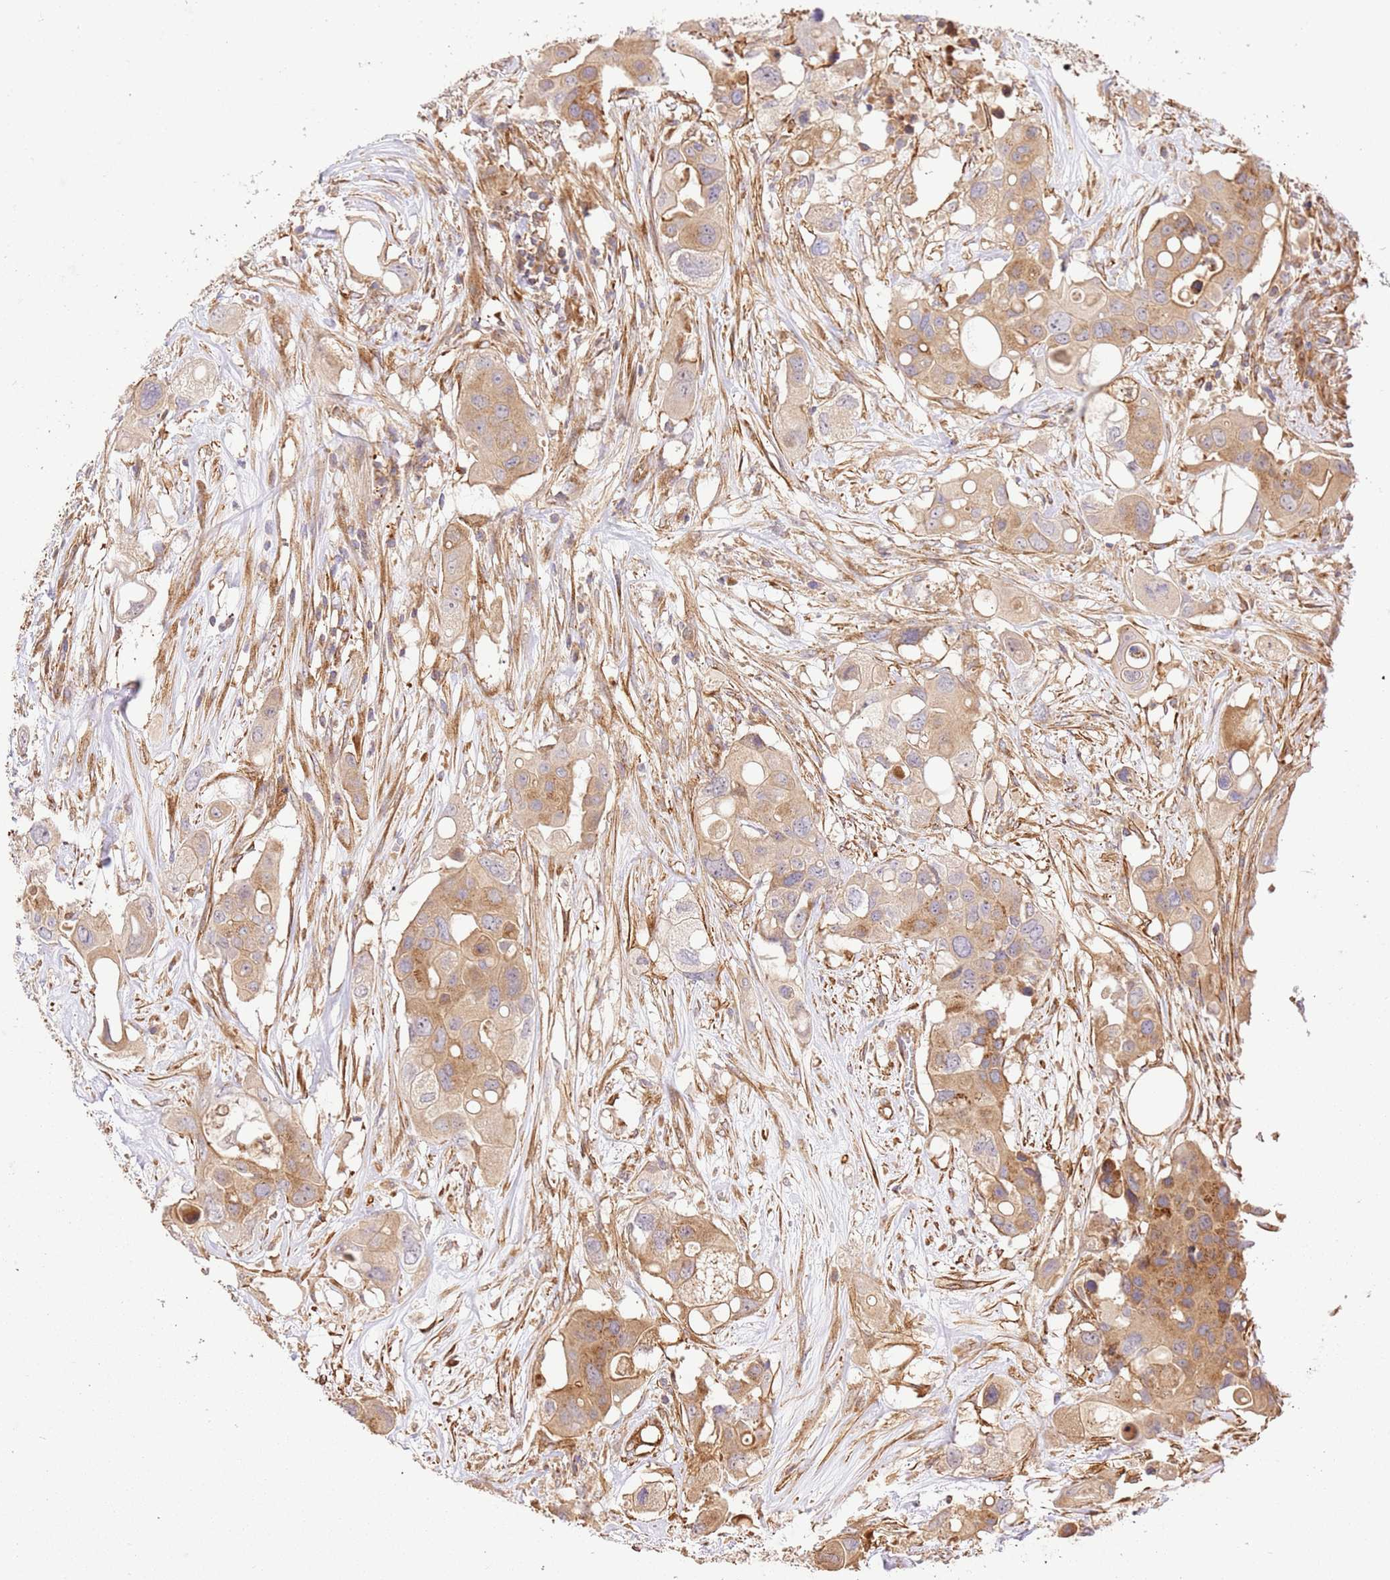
{"staining": {"intensity": "moderate", "quantity": ">75%", "location": "cytoplasmic/membranous"}, "tissue": "colorectal cancer", "cell_type": "Tumor cells", "image_type": "cancer", "snomed": [{"axis": "morphology", "description": "Adenocarcinoma, NOS"}, {"axis": "topography", "description": "Colon"}], "caption": "Immunohistochemistry (IHC) of colorectal adenocarcinoma displays medium levels of moderate cytoplasmic/membranous positivity in about >75% of tumor cells. (DAB = brown stain, brightfield microscopy at high magnification).", "gene": "ZBTB39", "patient": {"sex": "male", "age": 77}}